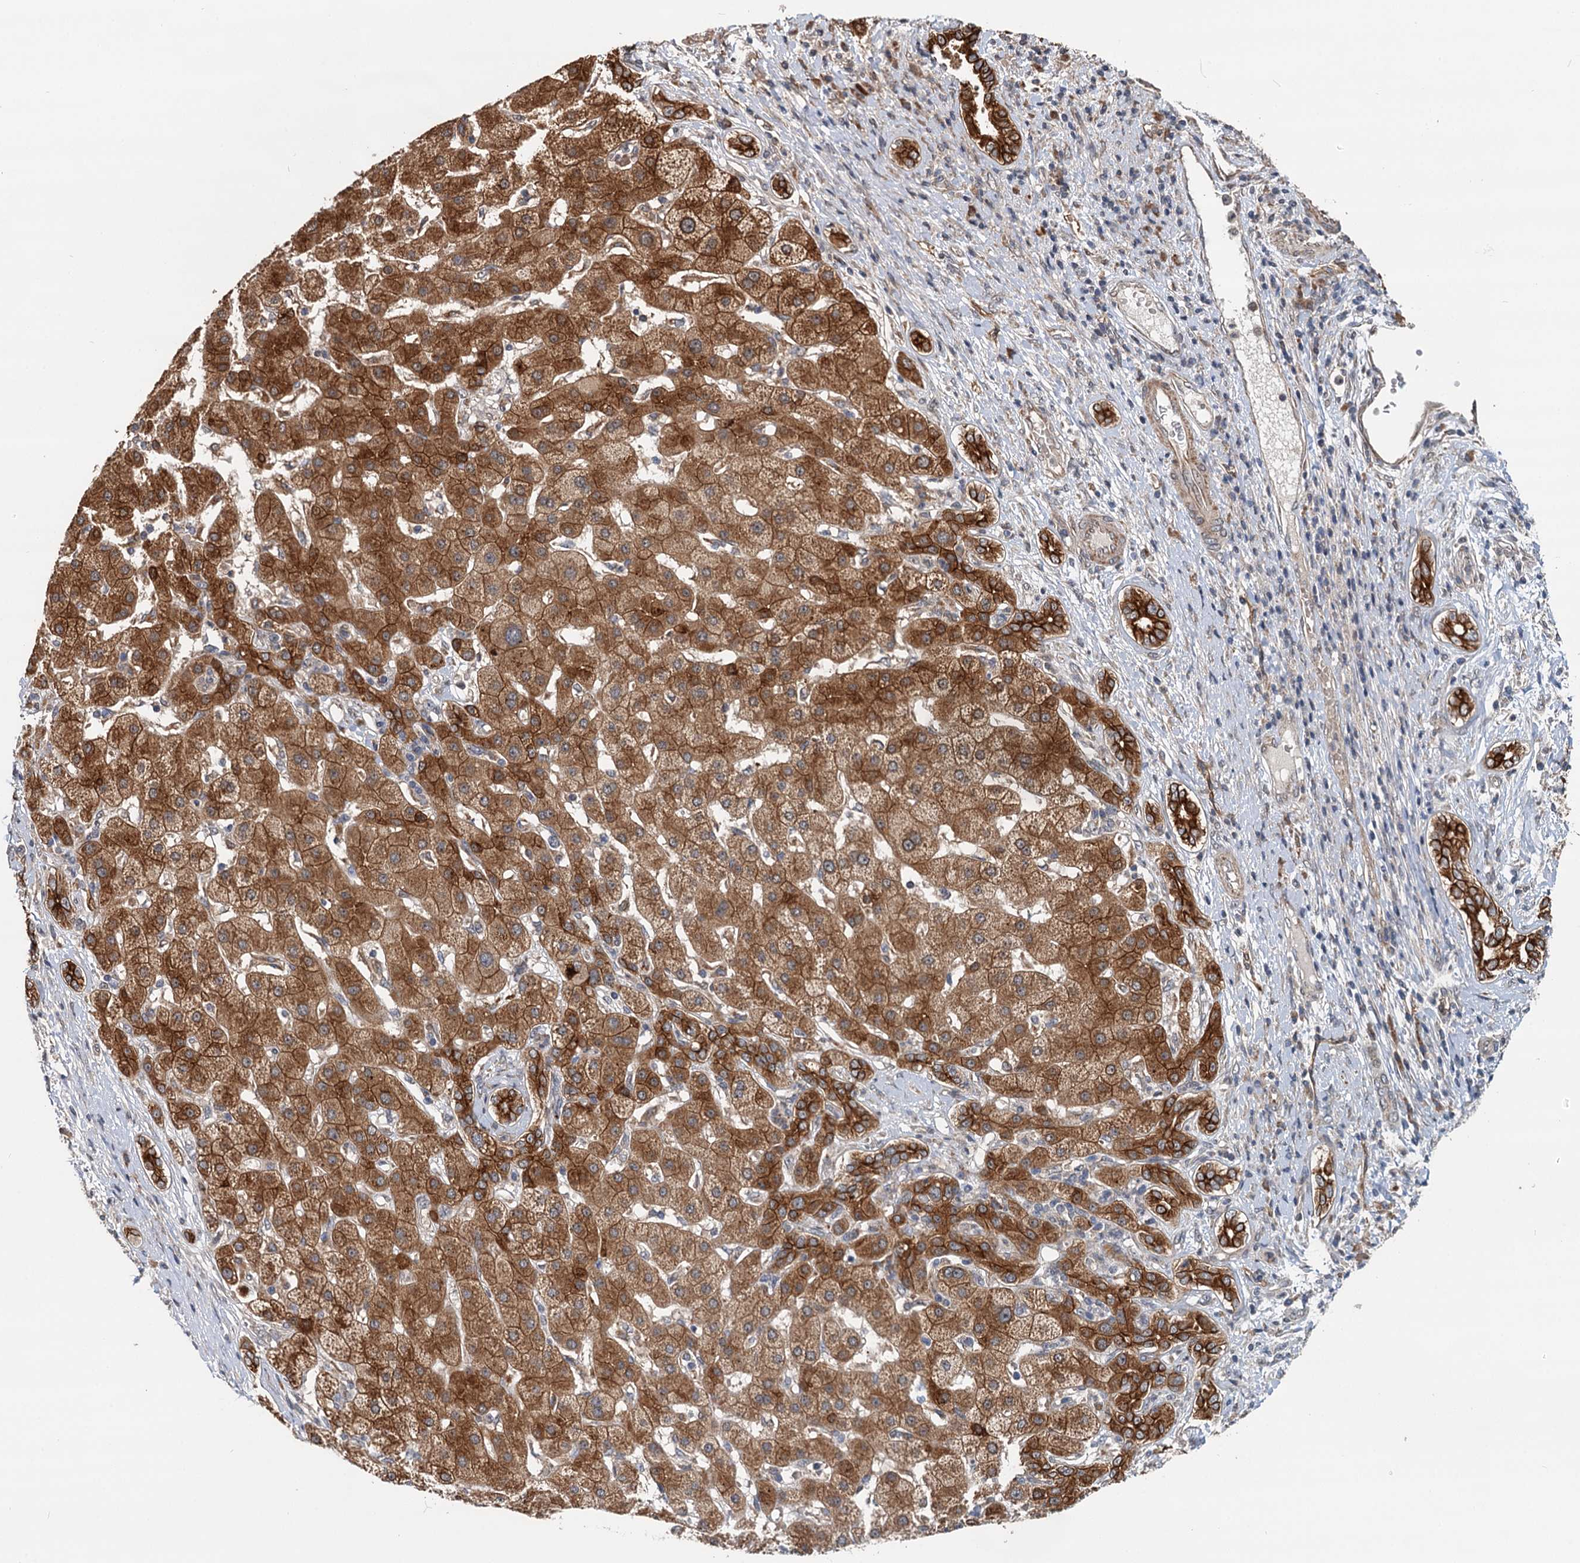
{"staining": {"intensity": "strong", "quantity": ">75%", "location": "cytoplasmic/membranous"}, "tissue": "liver cancer", "cell_type": "Tumor cells", "image_type": "cancer", "snomed": [{"axis": "morphology", "description": "Carcinoma, Hepatocellular, NOS"}, {"axis": "topography", "description": "Liver"}], "caption": "Immunohistochemical staining of liver hepatocellular carcinoma exhibits high levels of strong cytoplasmic/membranous staining in about >75% of tumor cells. (brown staining indicates protein expression, while blue staining denotes nuclei).", "gene": "LRRK2", "patient": {"sex": "male", "age": 65}}